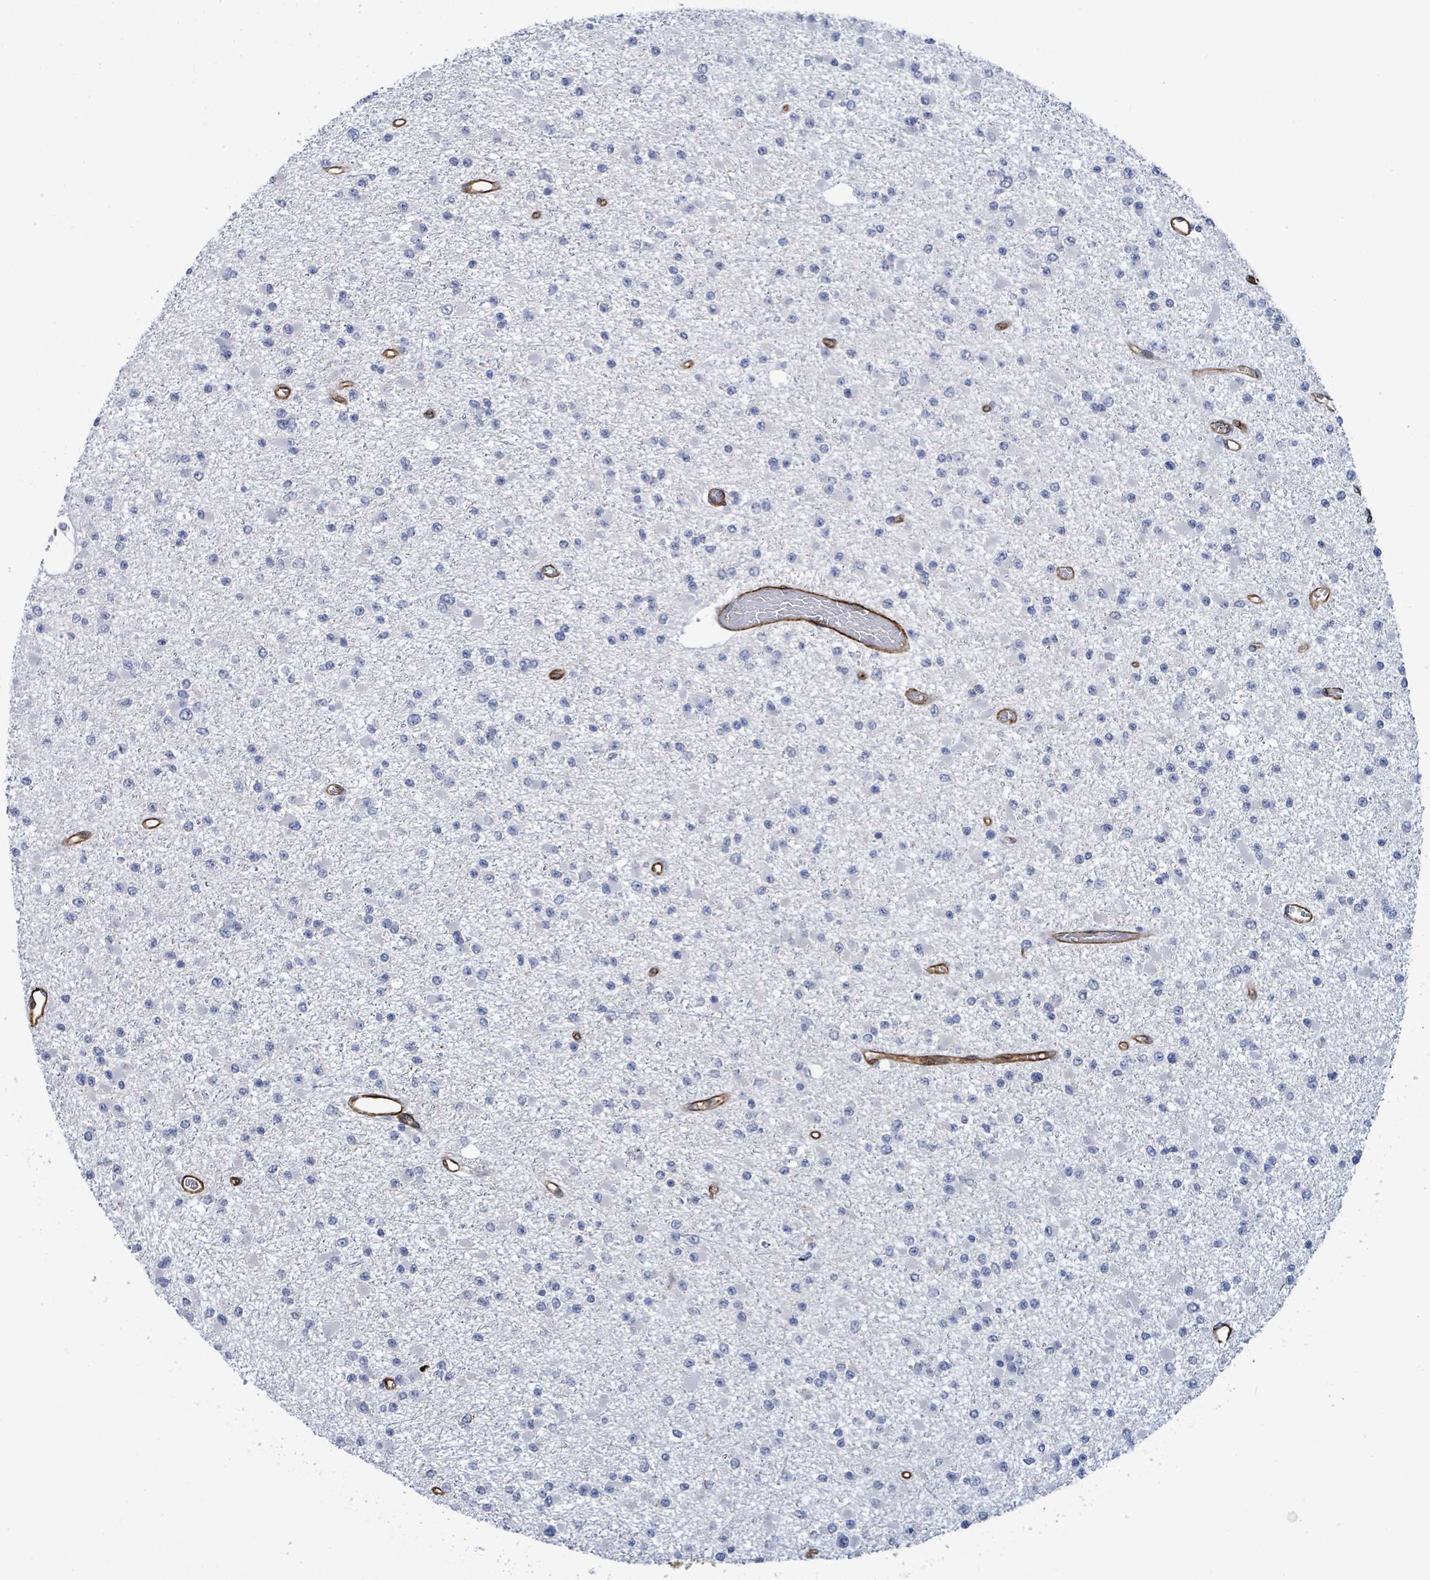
{"staining": {"intensity": "negative", "quantity": "none", "location": "none"}, "tissue": "glioma", "cell_type": "Tumor cells", "image_type": "cancer", "snomed": [{"axis": "morphology", "description": "Glioma, malignant, Low grade"}, {"axis": "topography", "description": "Brain"}], "caption": "This image is of glioma stained with IHC to label a protein in brown with the nuclei are counter-stained blue. There is no positivity in tumor cells.", "gene": "PRKRIP1", "patient": {"sex": "female", "age": 22}}